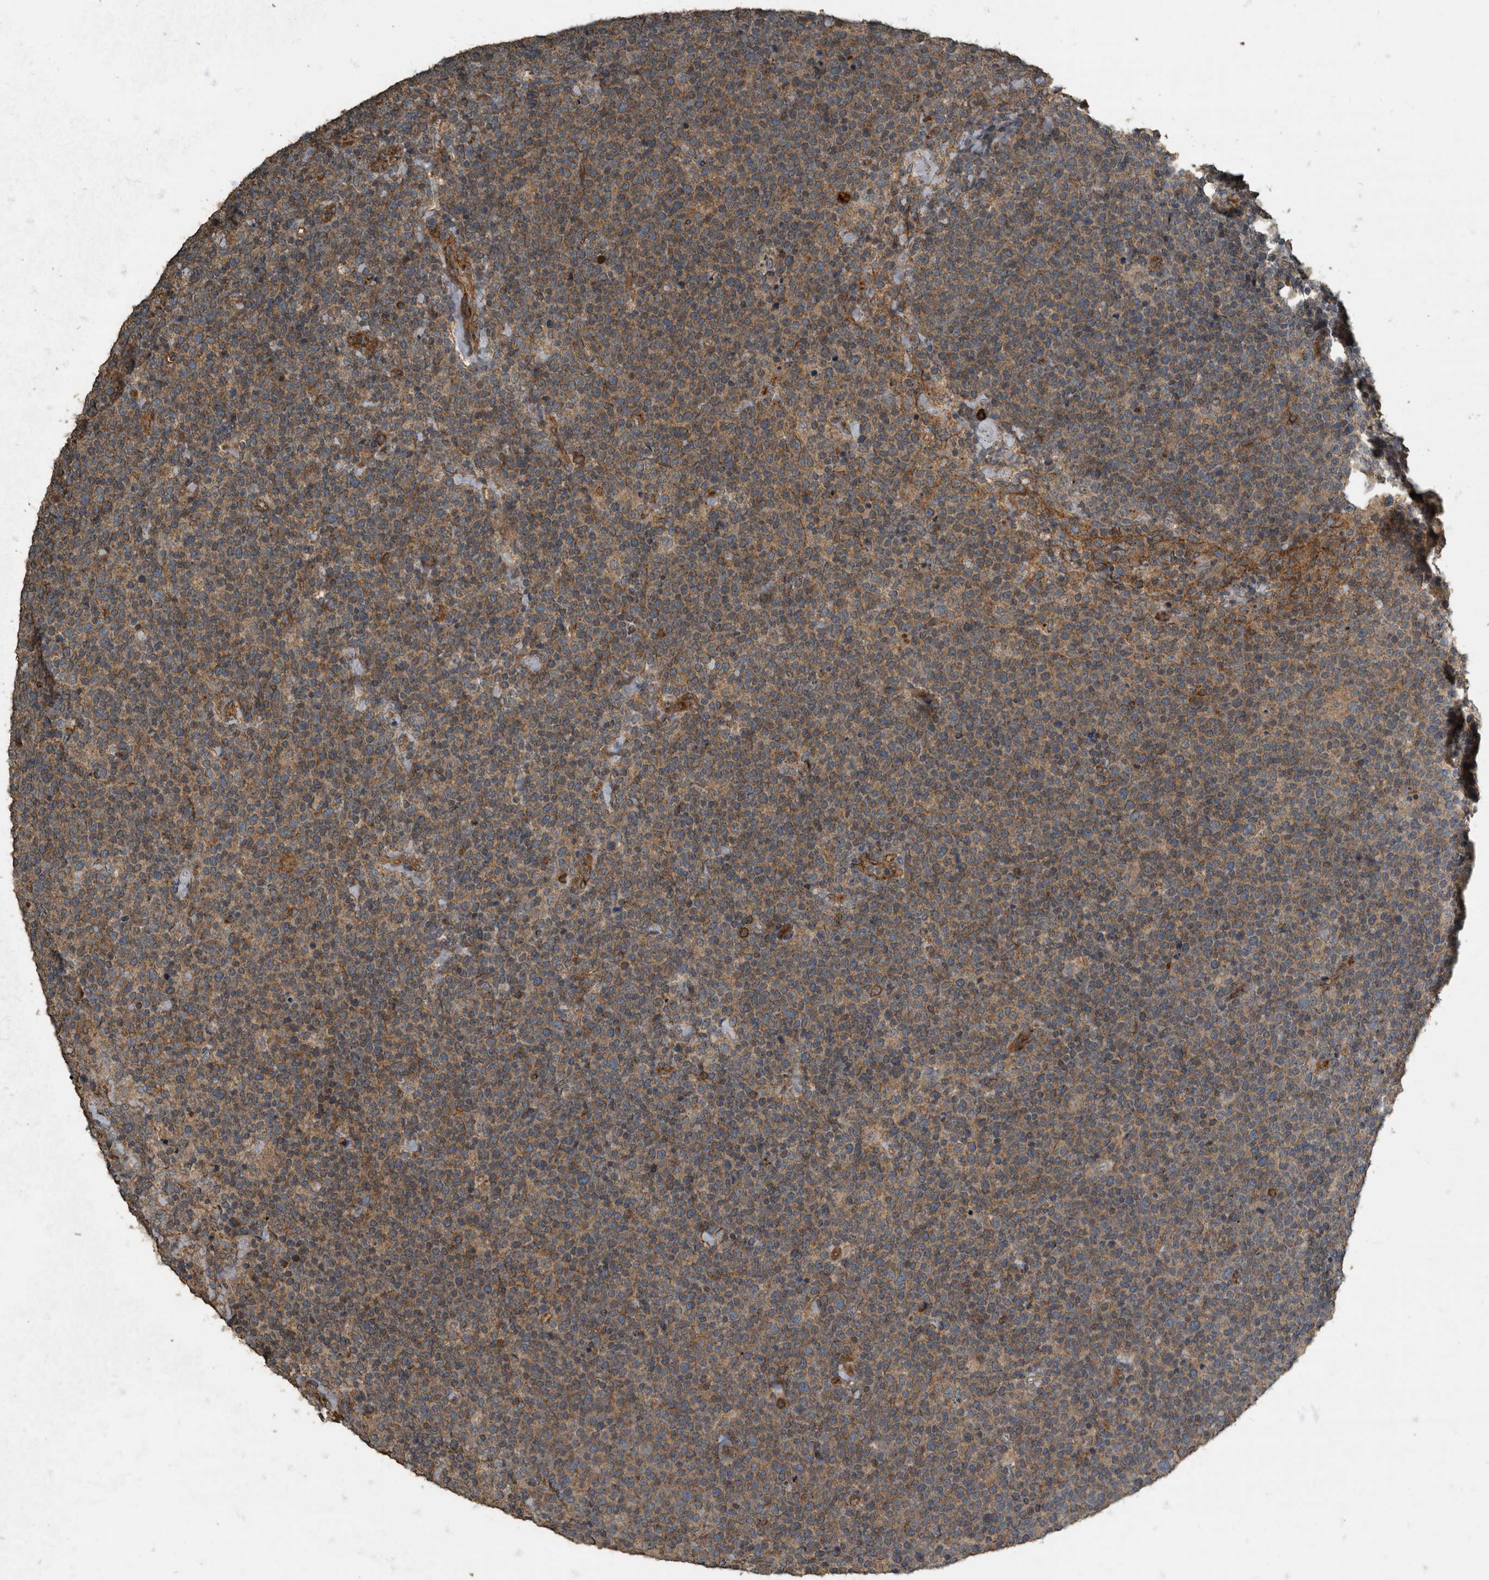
{"staining": {"intensity": "weak", "quantity": ">75%", "location": "cytoplasmic/membranous"}, "tissue": "lymphoma", "cell_type": "Tumor cells", "image_type": "cancer", "snomed": [{"axis": "morphology", "description": "Malignant lymphoma, non-Hodgkin's type, High grade"}, {"axis": "topography", "description": "Lymph node"}], "caption": "DAB immunohistochemical staining of lymphoma shows weak cytoplasmic/membranous protein positivity in approximately >75% of tumor cells.", "gene": "IL15RA", "patient": {"sex": "male", "age": 61}}